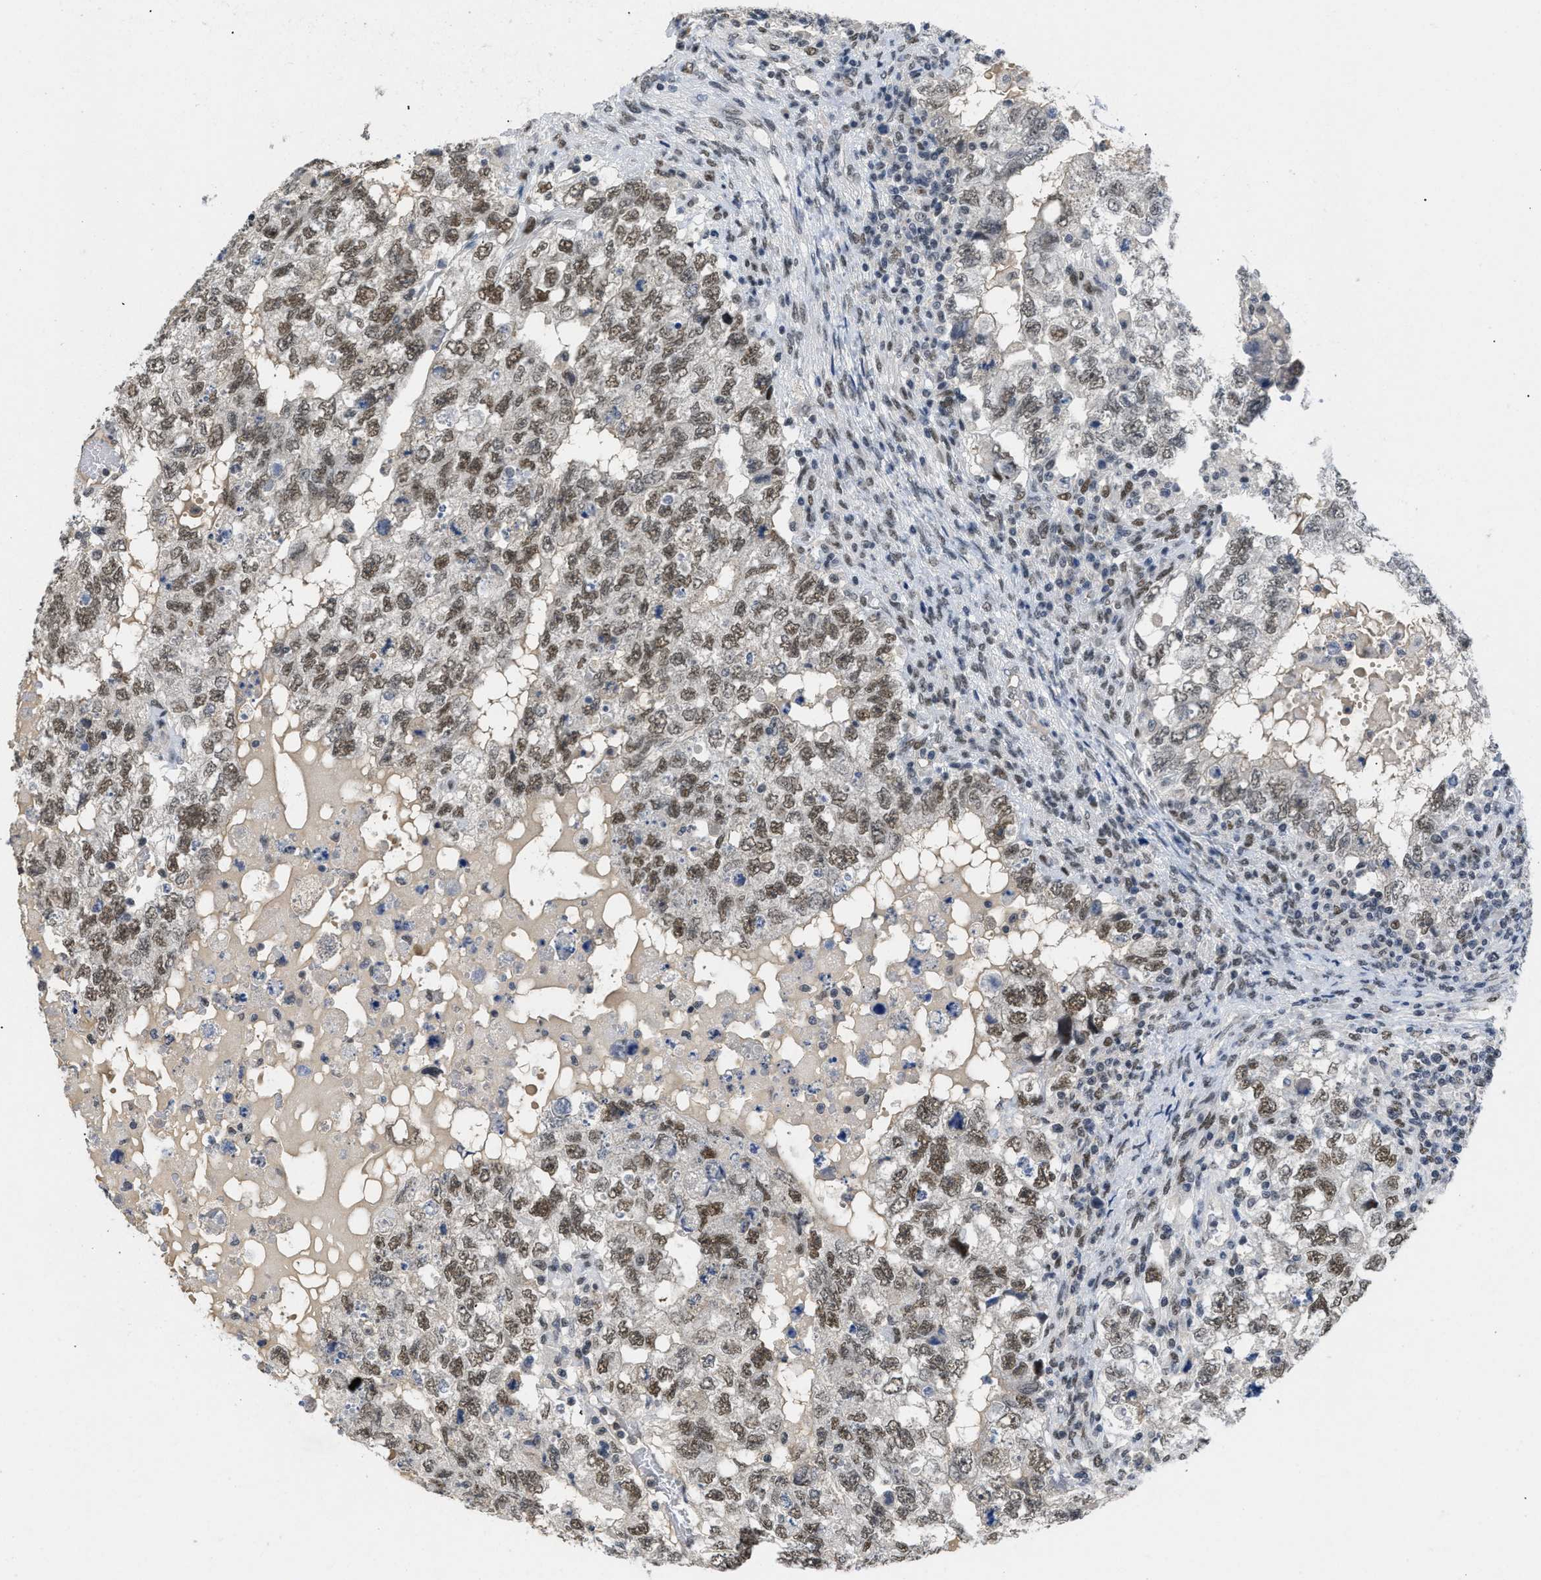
{"staining": {"intensity": "moderate", "quantity": ">75%", "location": "nuclear"}, "tissue": "testis cancer", "cell_type": "Tumor cells", "image_type": "cancer", "snomed": [{"axis": "morphology", "description": "Carcinoma, Embryonal, NOS"}, {"axis": "topography", "description": "Testis"}], "caption": "Testis cancer was stained to show a protein in brown. There is medium levels of moderate nuclear positivity in approximately >75% of tumor cells. The protein of interest is shown in brown color, while the nuclei are stained blue.", "gene": "GGNBP2", "patient": {"sex": "male", "age": 36}}